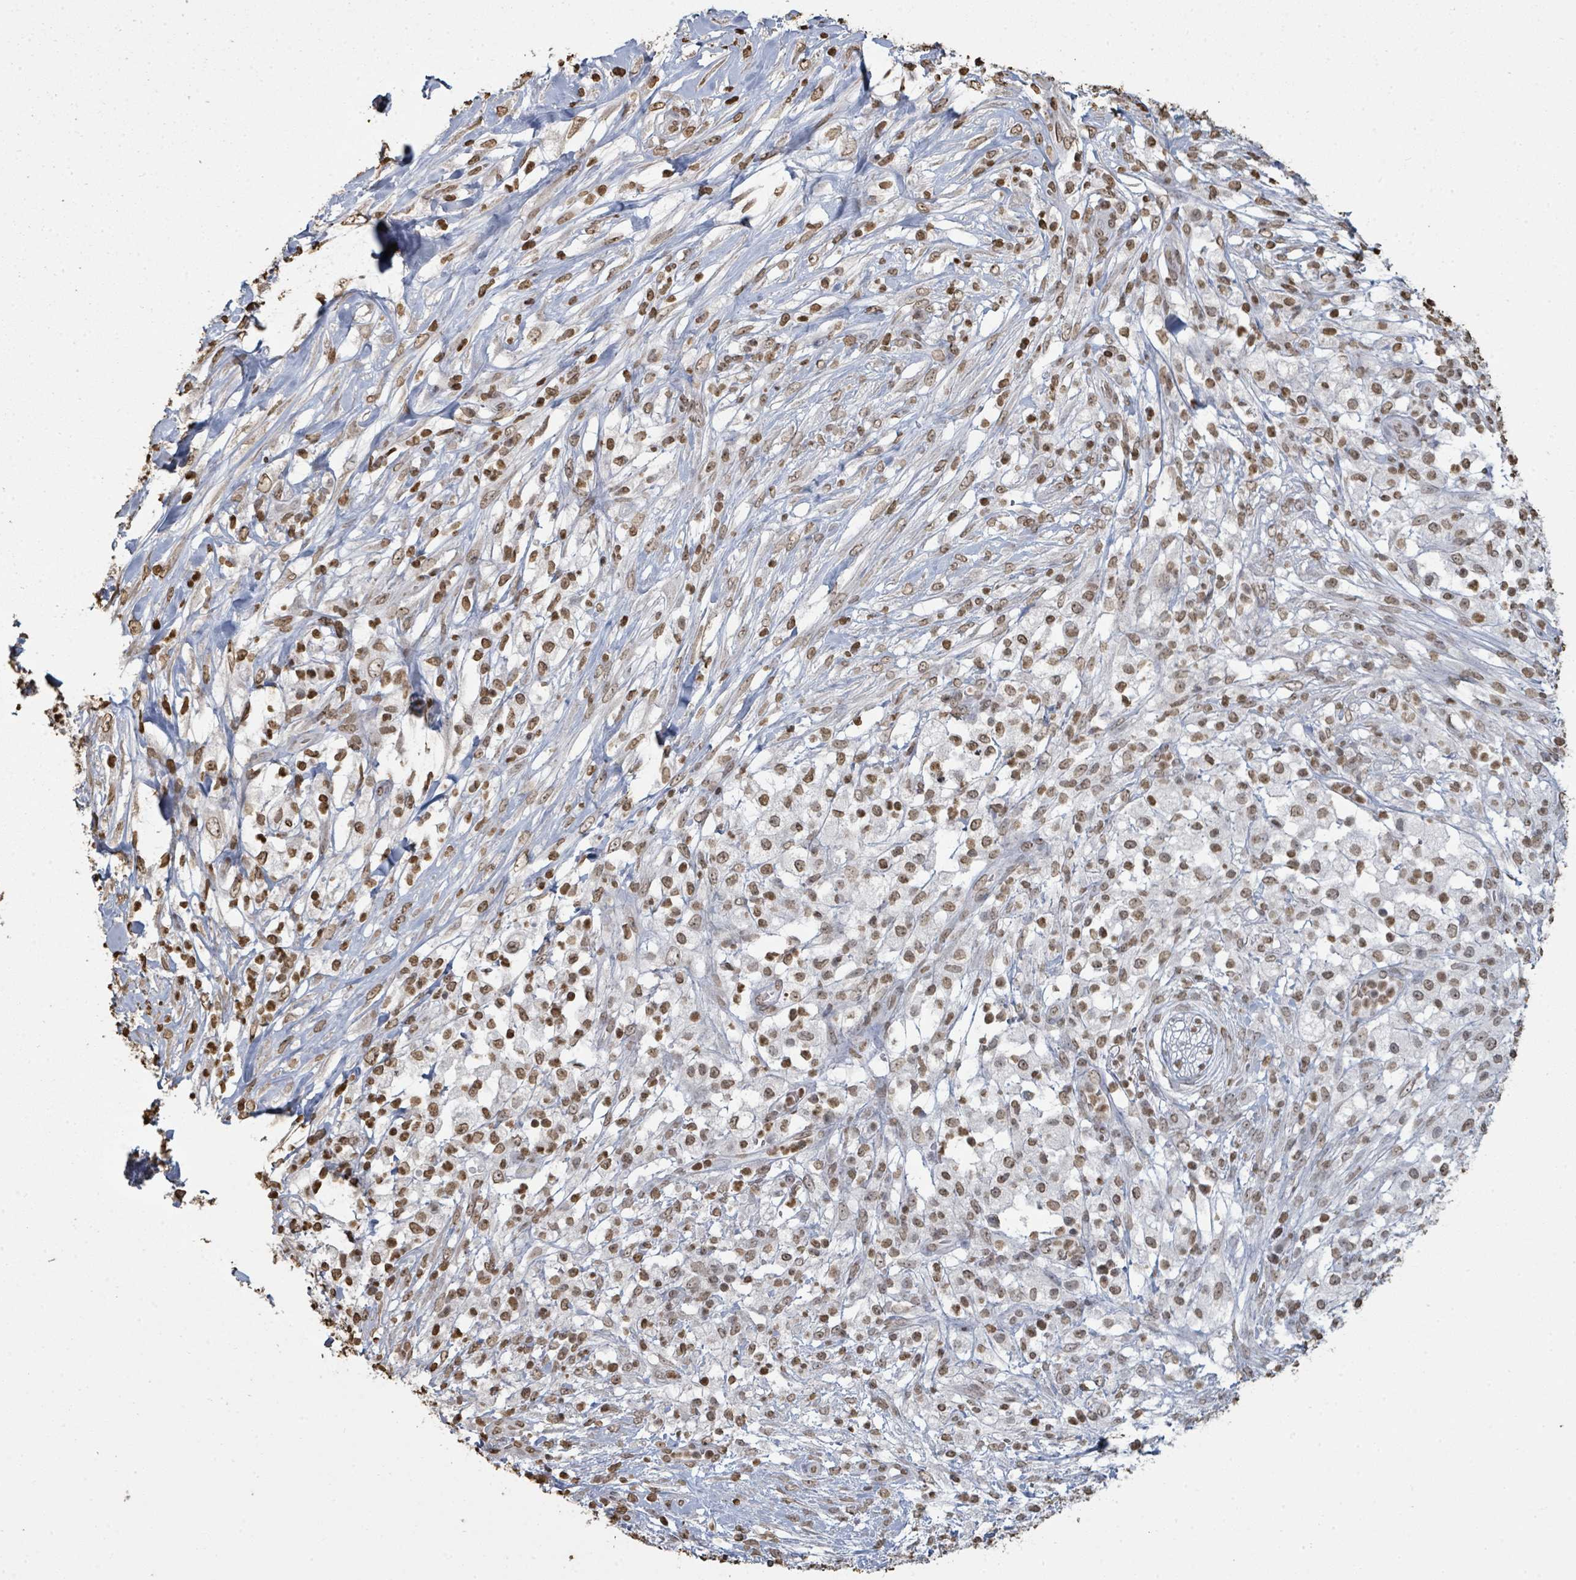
{"staining": {"intensity": "moderate", "quantity": ">75%", "location": "nuclear"}, "tissue": "pancreatic cancer", "cell_type": "Tumor cells", "image_type": "cancer", "snomed": [{"axis": "morphology", "description": "Adenocarcinoma, NOS"}, {"axis": "topography", "description": "Pancreas"}], "caption": "Human adenocarcinoma (pancreatic) stained with a protein marker exhibits moderate staining in tumor cells.", "gene": "MRPS12", "patient": {"sex": "female", "age": 72}}